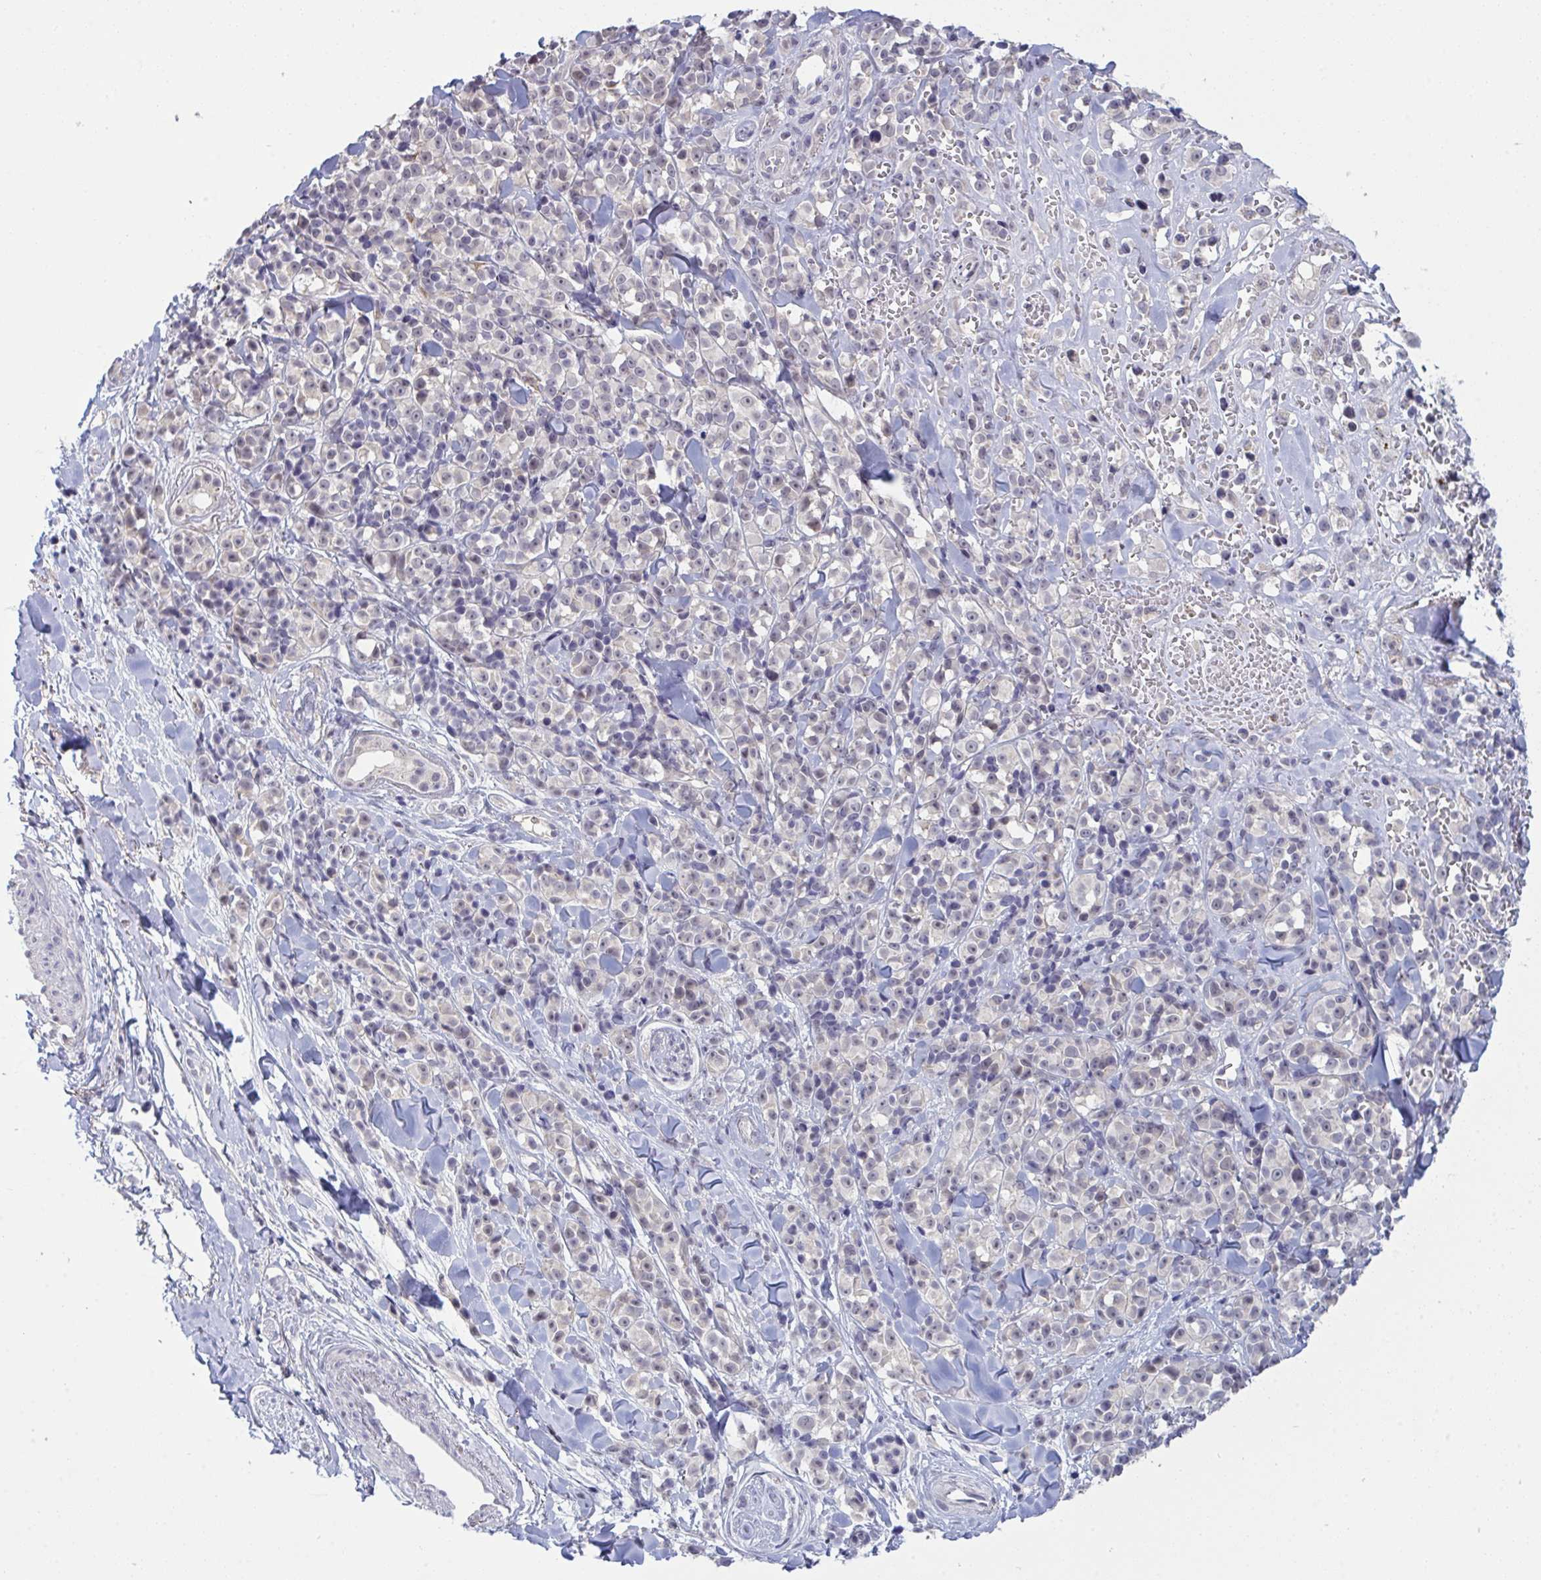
{"staining": {"intensity": "negative", "quantity": "none", "location": "none"}, "tissue": "melanoma", "cell_type": "Tumor cells", "image_type": "cancer", "snomed": [{"axis": "morphology", "description": "Malignant melanoma, NOS"}, {"axis": "topography", "description": "Skin"}], "caption": "The histopathology image reveals no significant staining in tumor cells of malignant melanoma.", "gene": "ZNF784", "patient": {"sex": "male", "age": 85}}